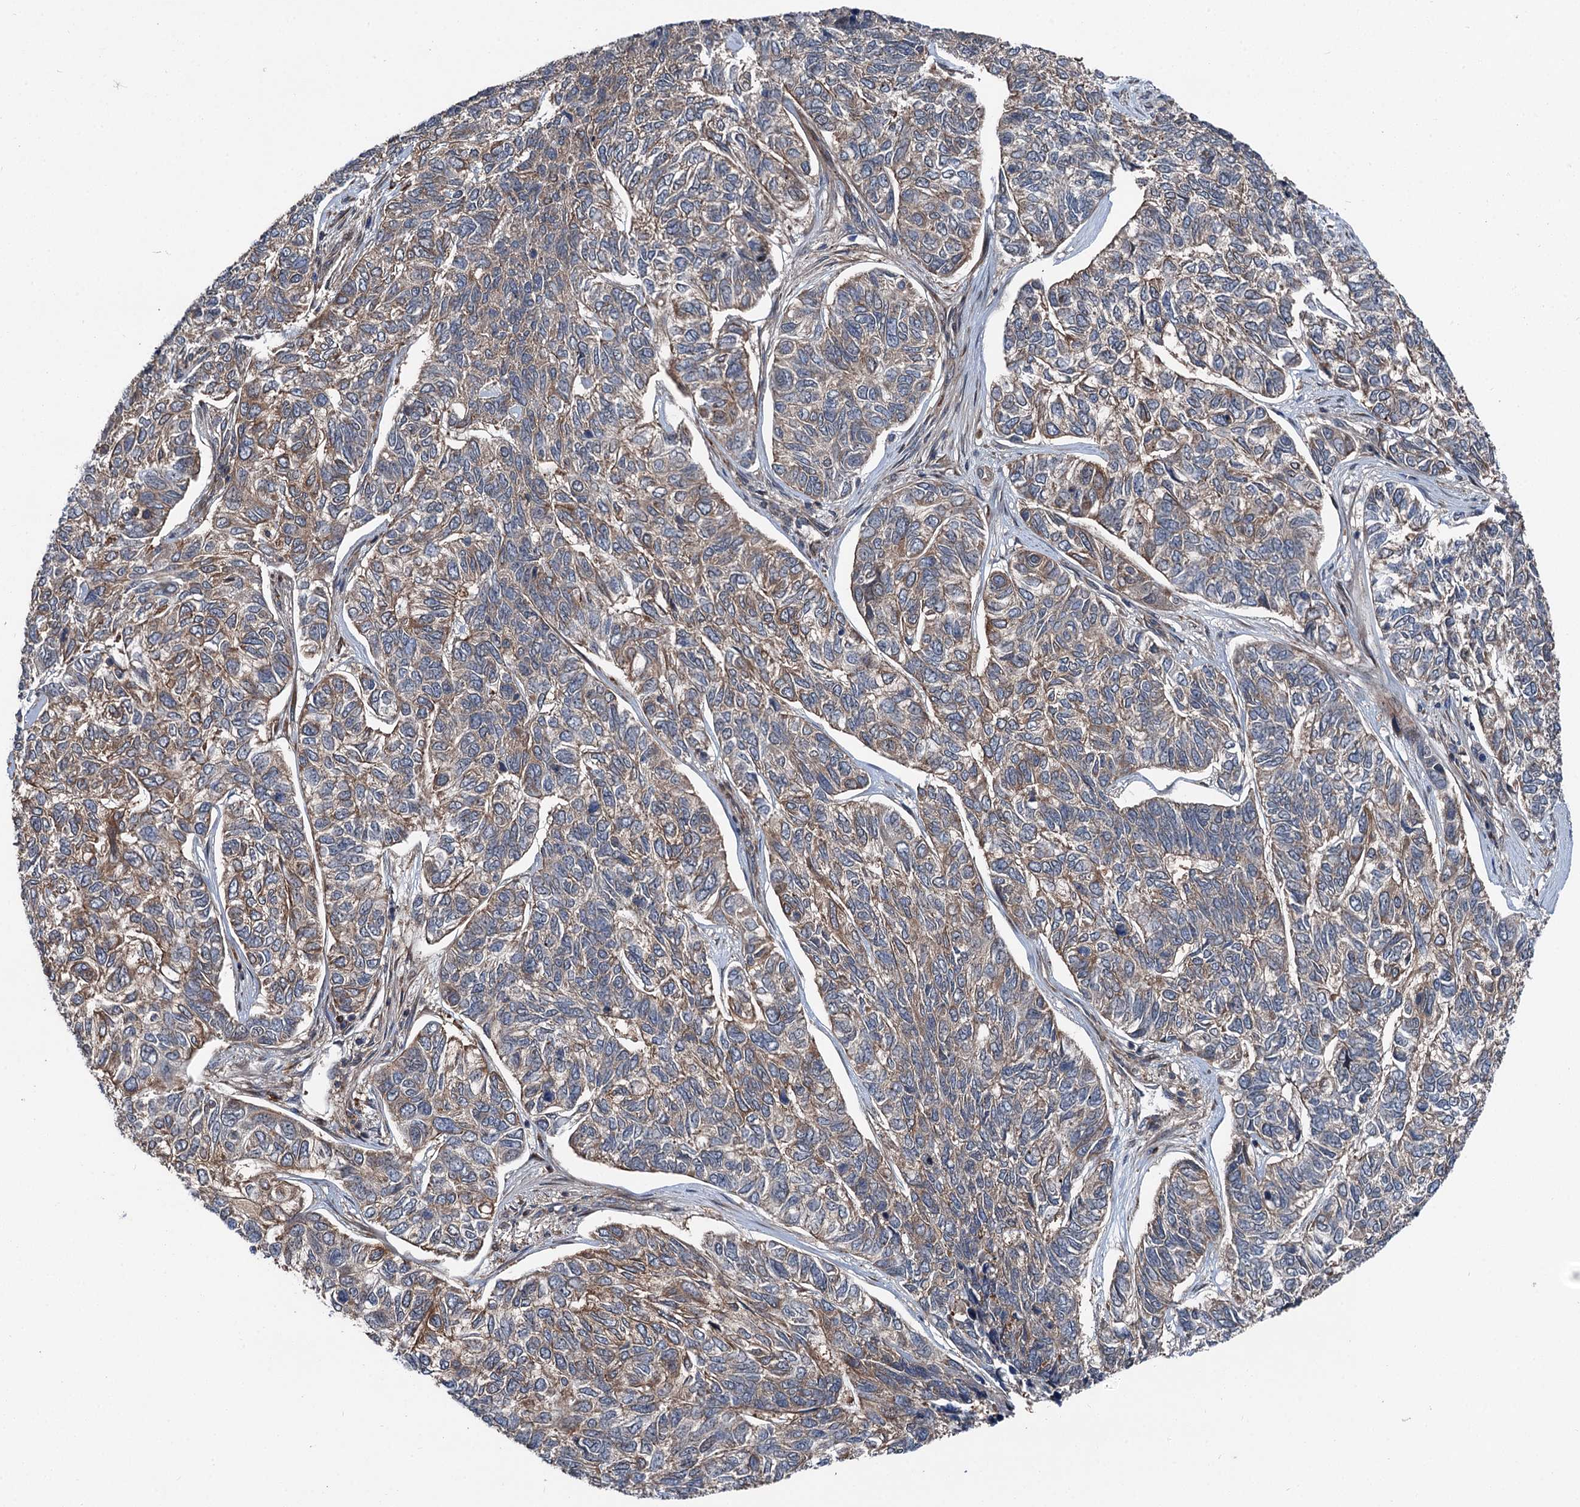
{"staining": {"intensity": "moderate", "quantity": "25%-75%", "location": "cytoplasmic/membranous"}, "tissue": "skin cancer", "cell_type": "Tumor cells", "image_type": "cancer", "snomed": [{"axis": "morphology", "description": "Basal cell carcinoma"}, {"axis": "topography", "description": "Skin"}], "caption": "Protein staining by immunohistochemistry (IHC) demonstrates moderate cytoplasmic/membranous positivity in about 25%-75% of tumor cells in basal cell carcinoma (skin). (Brightfield microscopy of DAB IHC at high magnification).", "gene": "POLR1D", "patient": {"sex": "female", "age": 65}}